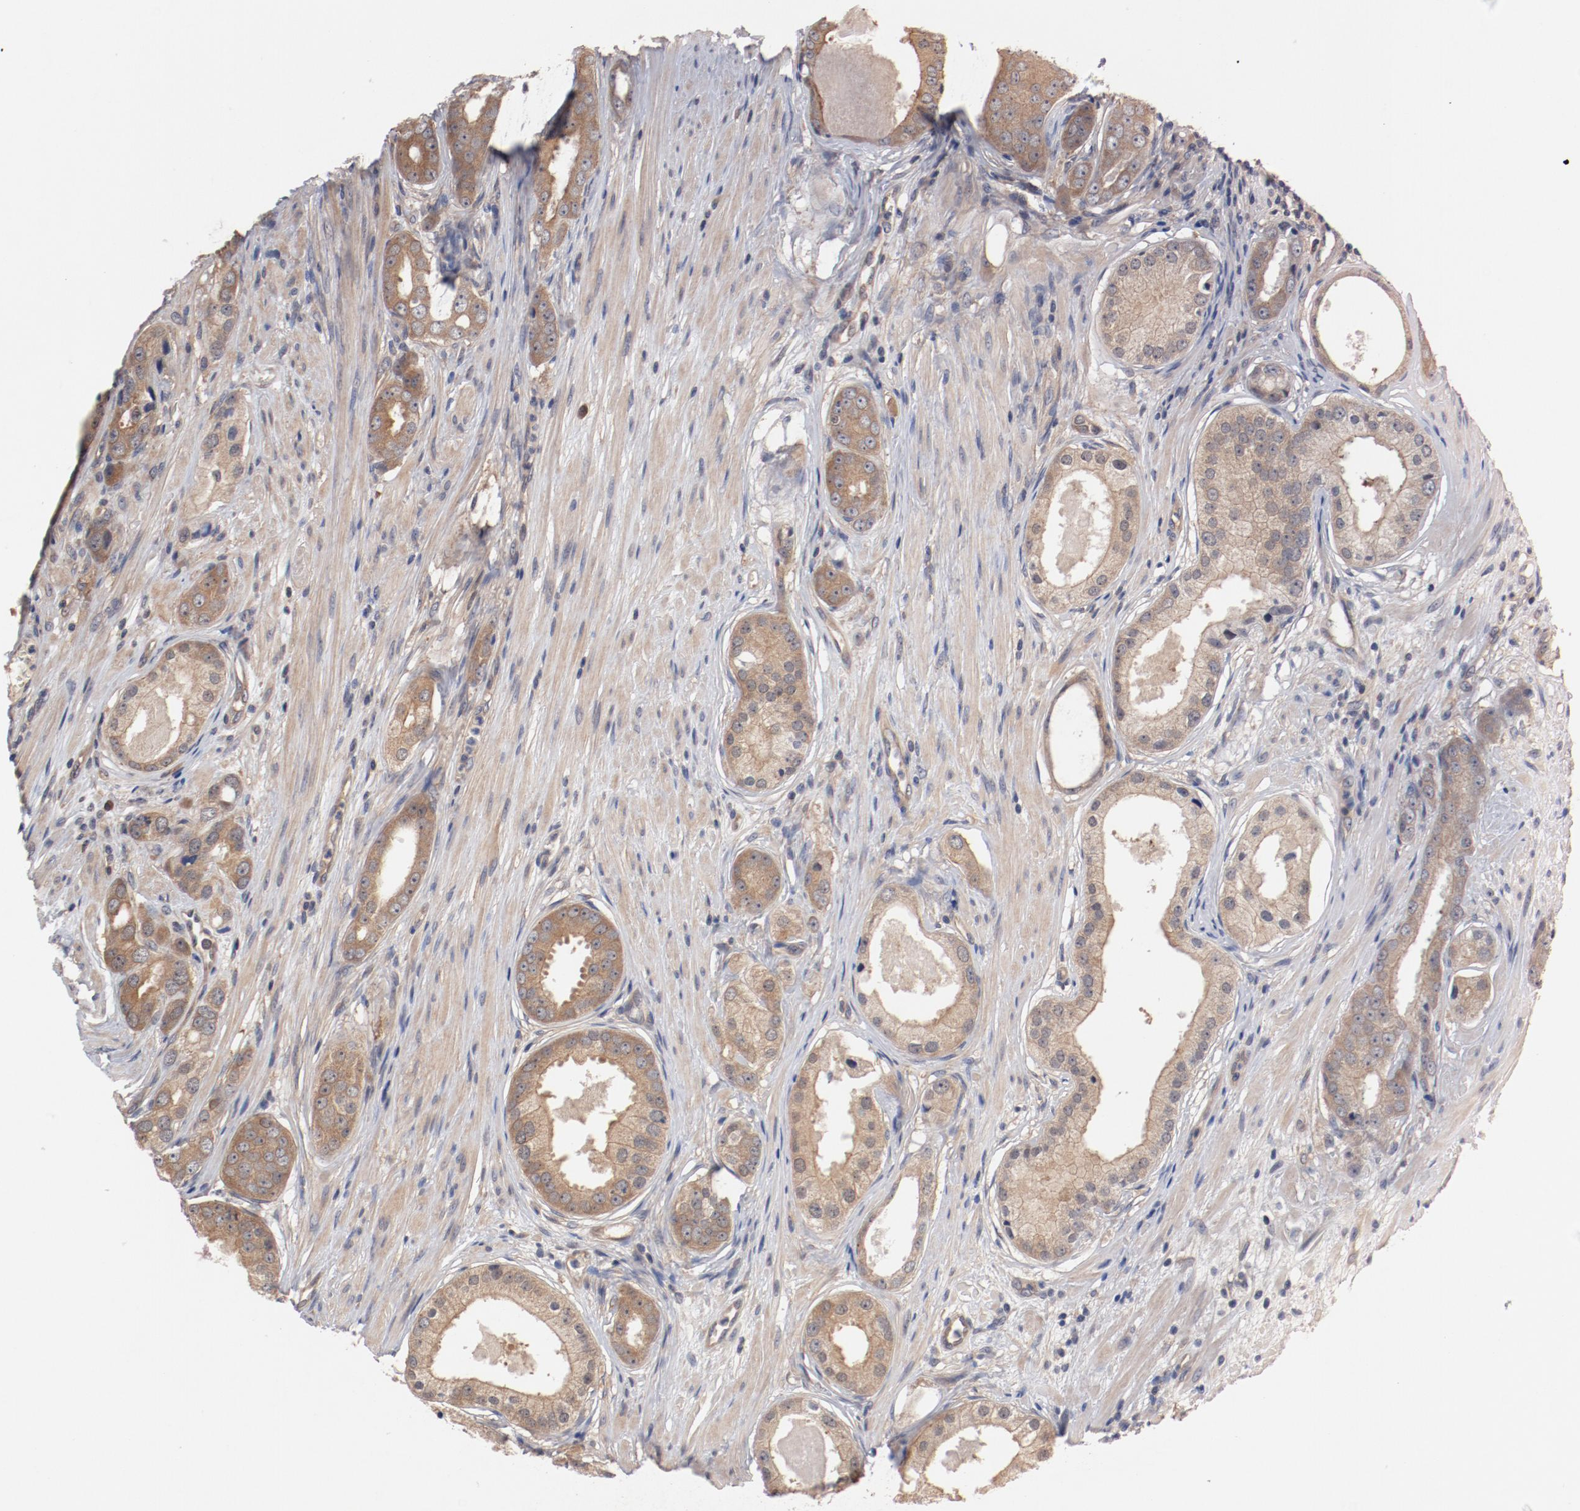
{"staining": {"intensity": "weak", "quantity": "25%-75%", "location": "cytoplasmic/membranous"}, "tissue": "prostate cancer", "cell_type": "Tumor cells", "image_type": "cancer", "snomed": [{"axis": "morphology", "description": "Adenocarcinoma, Medium grade"}, {"axis": "topography", "description": "Prostate"}], "caption": "Medium-grade adenocarcinoma (prostate) was stained to show a protein in brown. There is low levels of weak cytoplasmic/membranous staining in about 25%-75% of tumor cells.", "gene": "PITPNM2", "patient": {"sex": "male", "age": 53}}